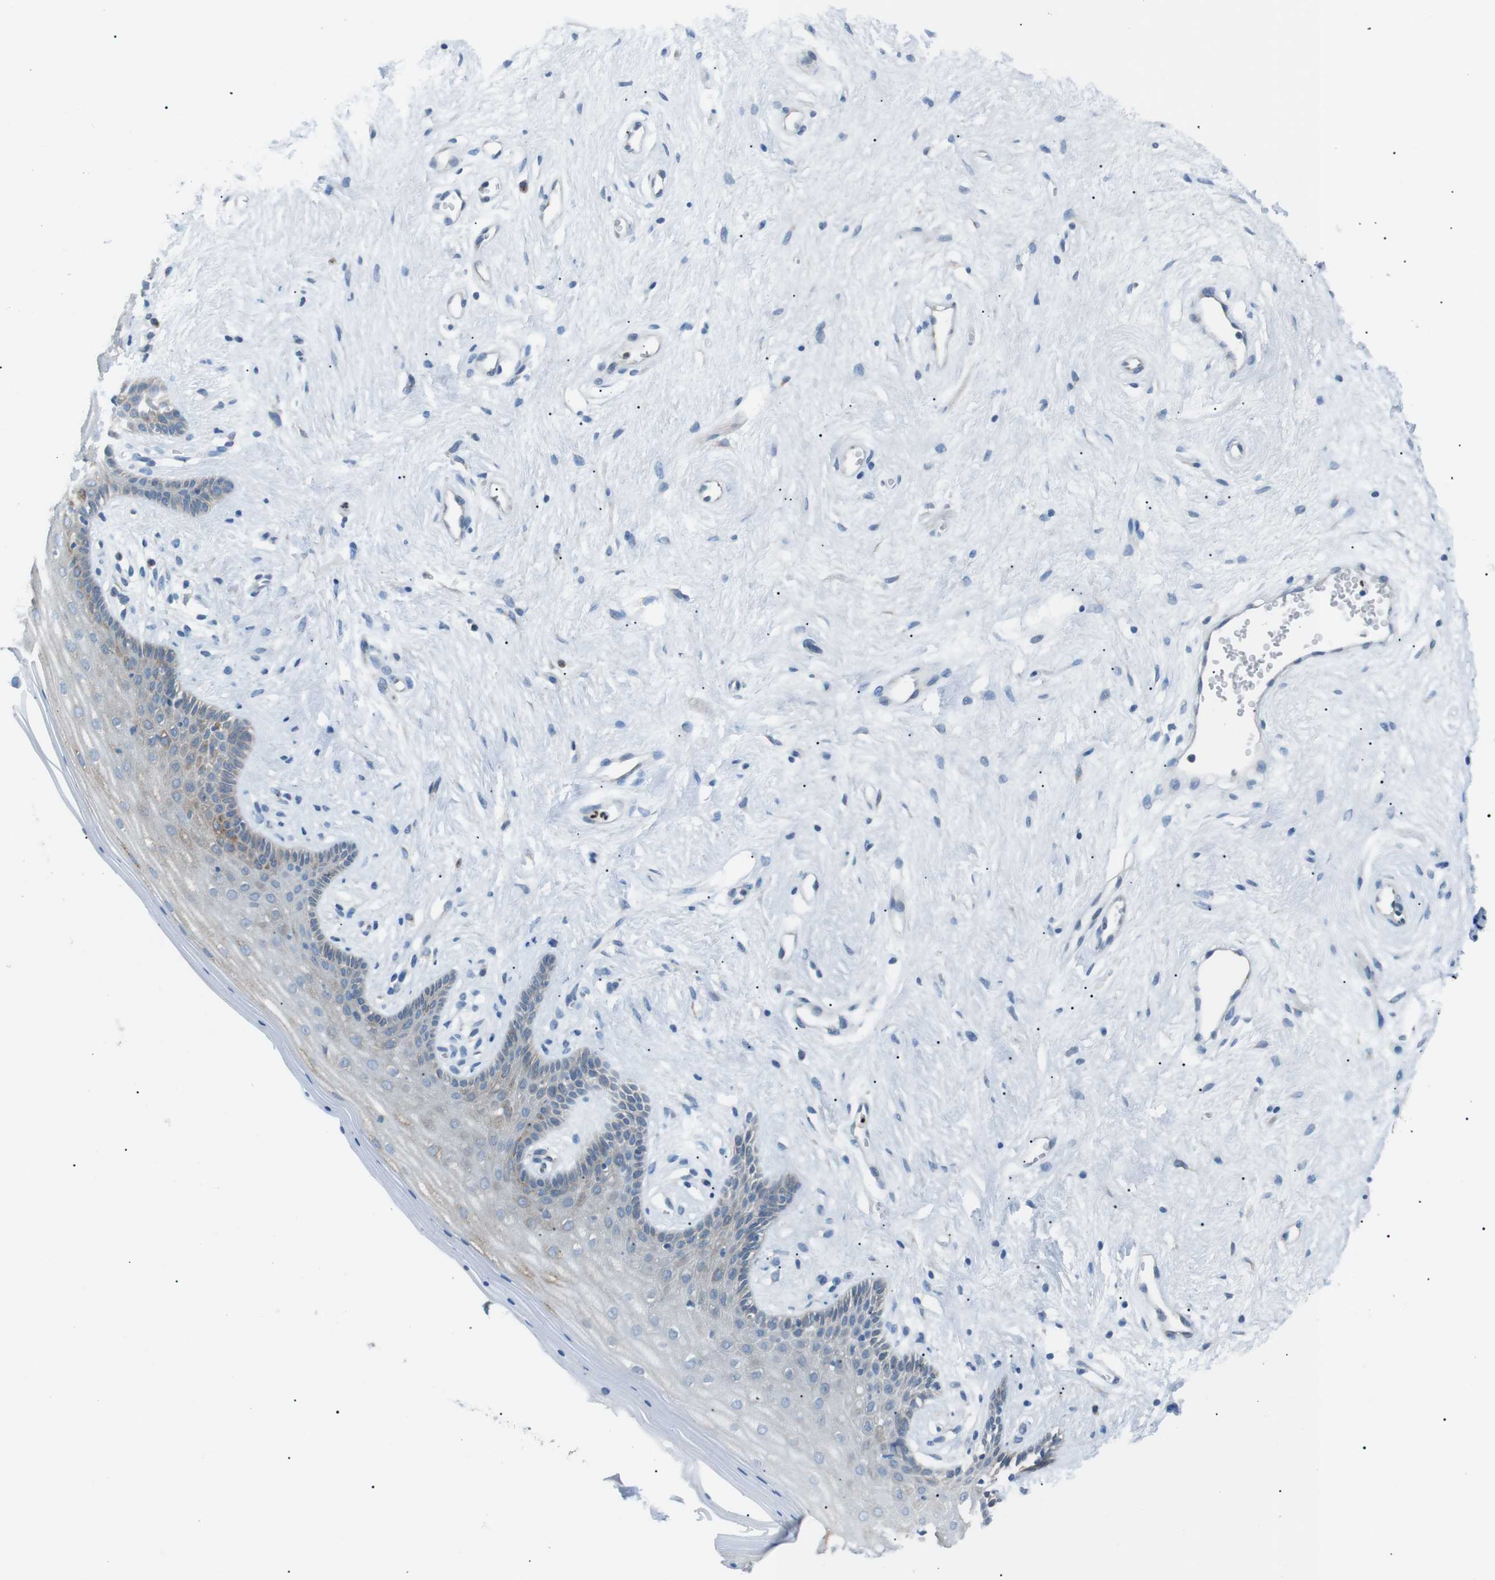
{"staining": {"intensity": "negative", "quantity": "none", "location": "none"}, "tissue": "vagina", "cell_type": "Squamous epithelial cells", "image_type": "normal", "snomed": [{"axis": "morphology", "description": "Normal tissue, NOS"}, {"axis": "topography", "description": "Vagina"}], "caption": "IHC of unremarkable vagina shows no positivity in squamous epithelial cells.", "gene": "CDH26", "patient": {"sex": "female", "age": 44}}